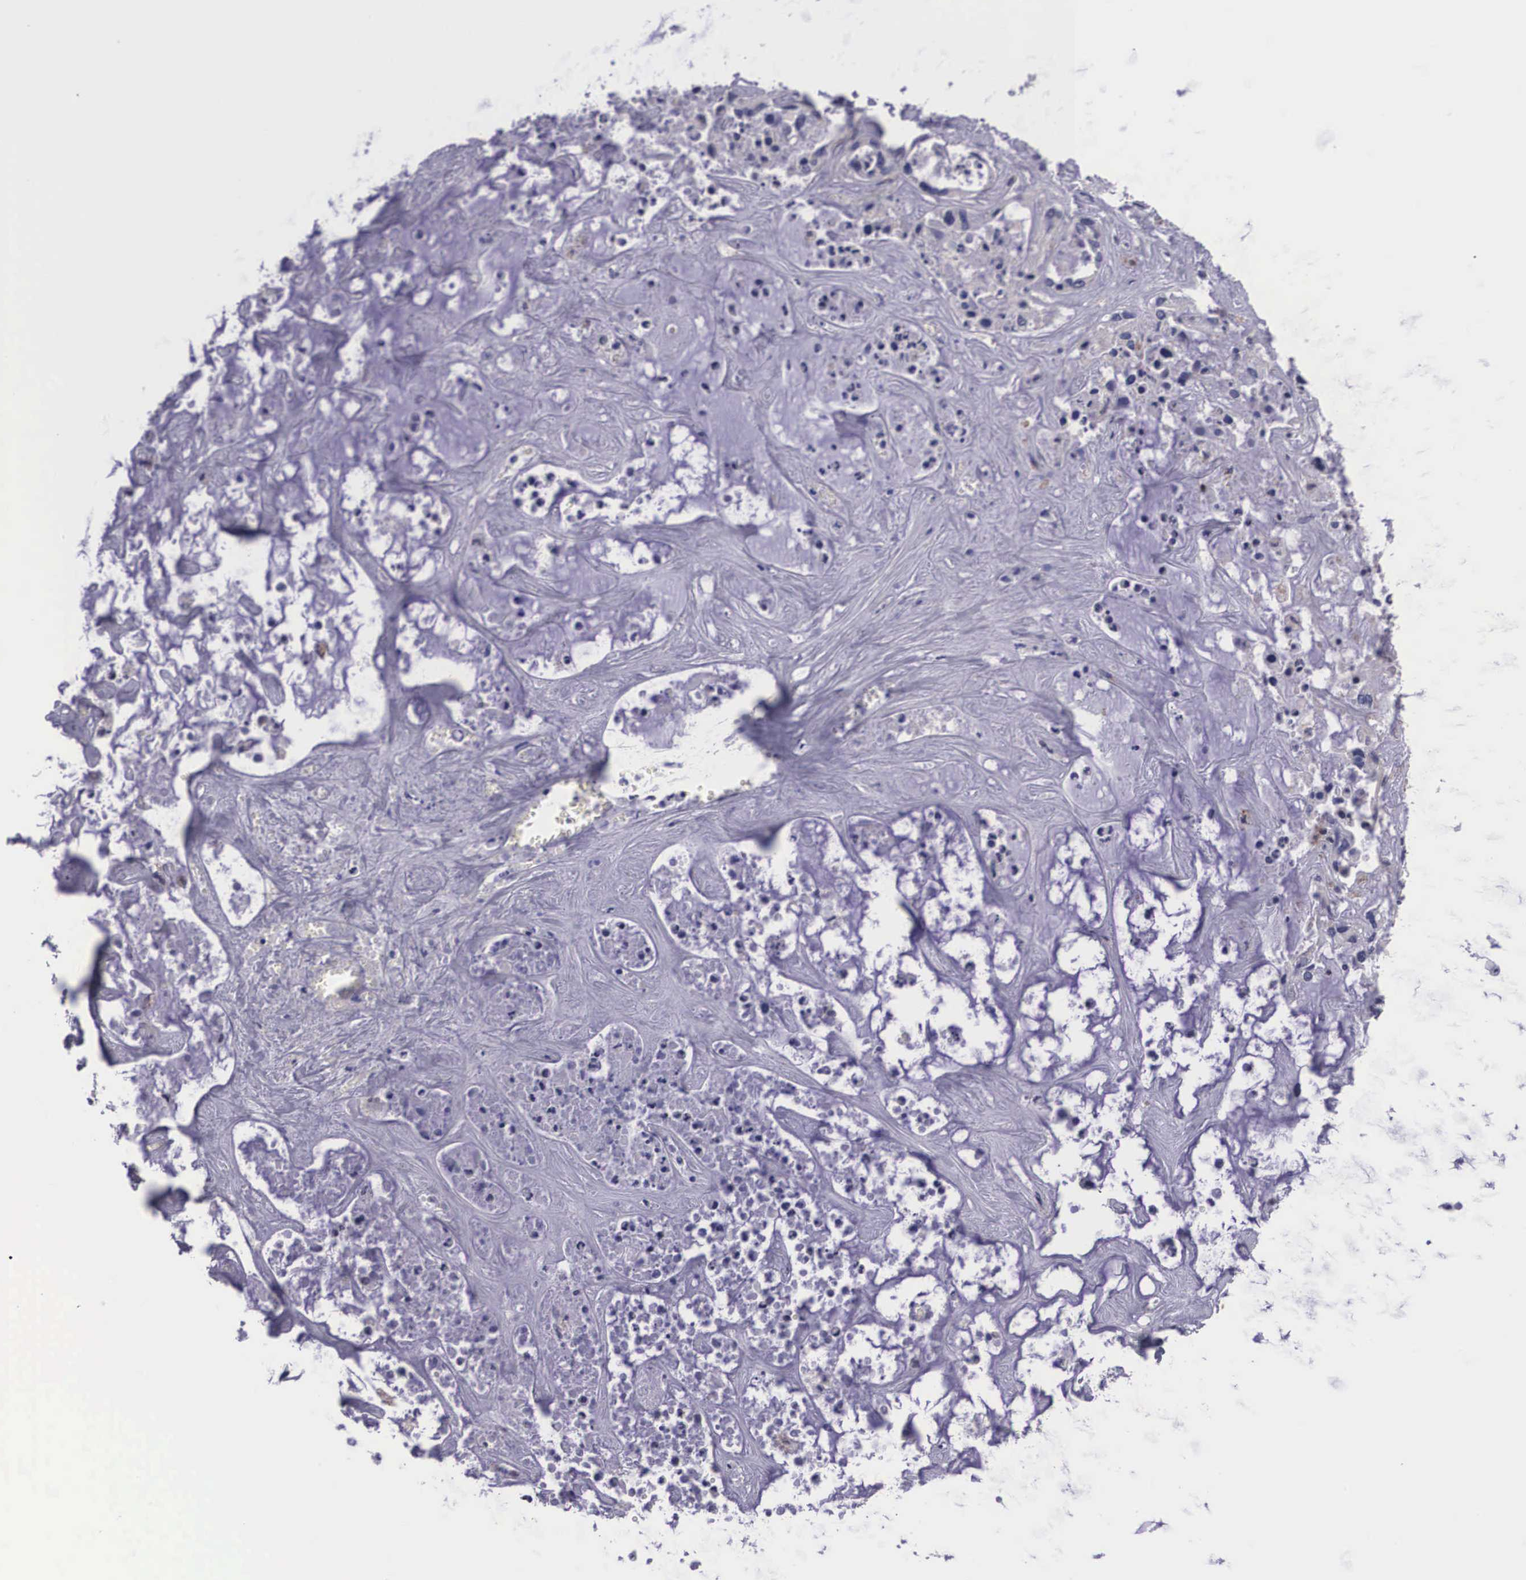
{"staining": {"intensity": "moderate", "quantity": "<25%", "location": "cytoplasmic/membranous"}, "tissue": "liver cancer", "cell_type": "Tumor cells", "image_type": "cancer", "snomed": [{"axis": "morphology", "description": "Cholangiocarcinoma"}, {"axis": "topography", "description": "Liver"}], "caption": "Liver cancer was stained to show a protein in brown. There is low levels of moderate cytoplasmic/membranous positivity in about <25% of tumor cells. (Brightfield microscopy of DAB IHC at high magnification).", "gene": "CRELD2", "patient": {"sex": "female", "age": 65}}